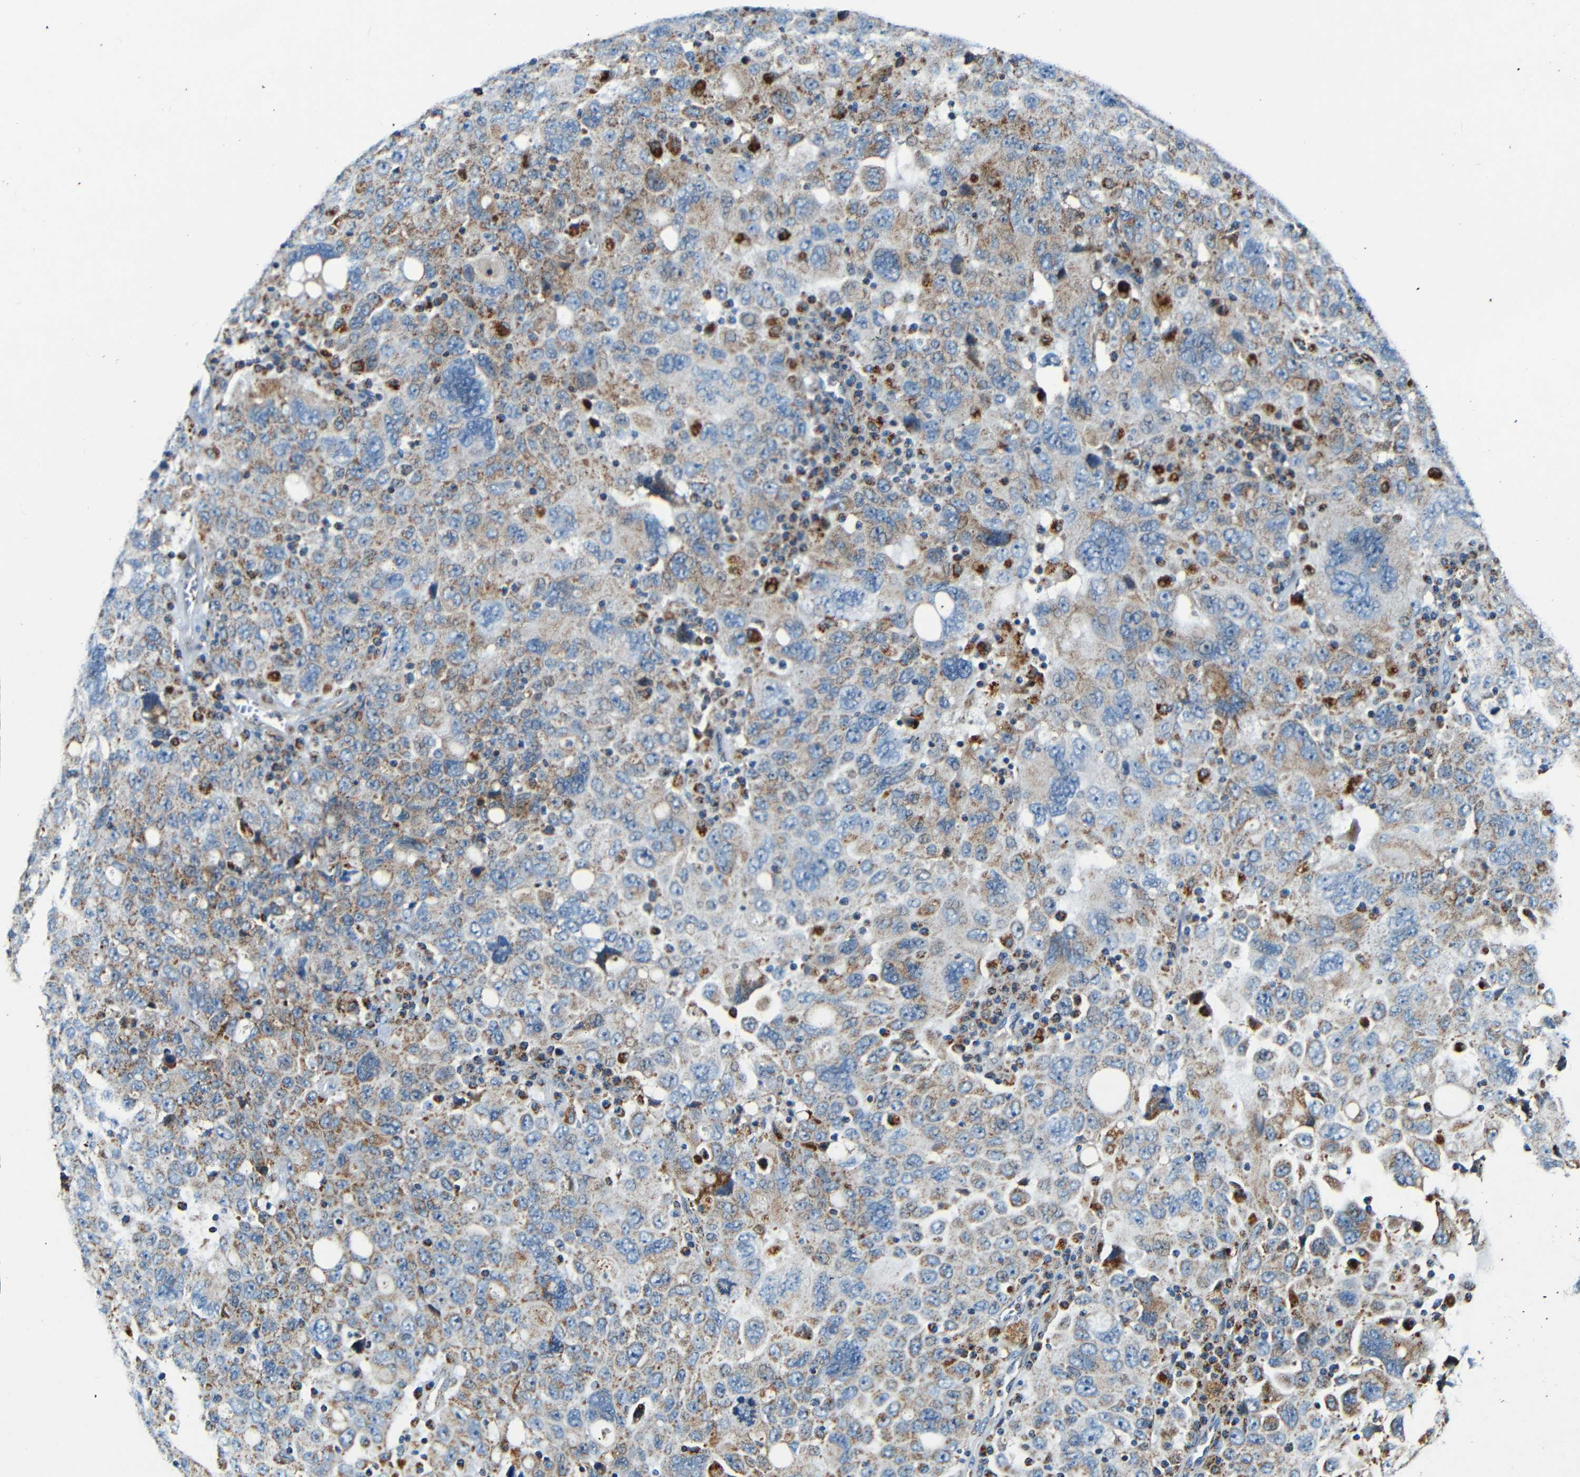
{"staining": {"intensity": "moderate", "quantity": "25%-75%", "location": "cytoplasmic/membranous"}, "tissue": "ovarian cancer", "cell_type": "Tumor cells", "image_type": "cancer", "snomed": [{"axis": "morphology", "description": "Carcinoma, endometroid"}, {"axis": "topography", "description": "Ovary"}], "caption": "A high-resolution histopathology image shows immunohistochemistry (IHC) staining of ovarian endometroid carcinoma, which exhibits moderate cytoplasmic/membranous expression in about 25%-75% of tumor cells. (brown staining indicates protein expression, while blue staining denotes nuclei).", "gene": "WSCD2", "patient": {"sex": "female", "age": 62}}